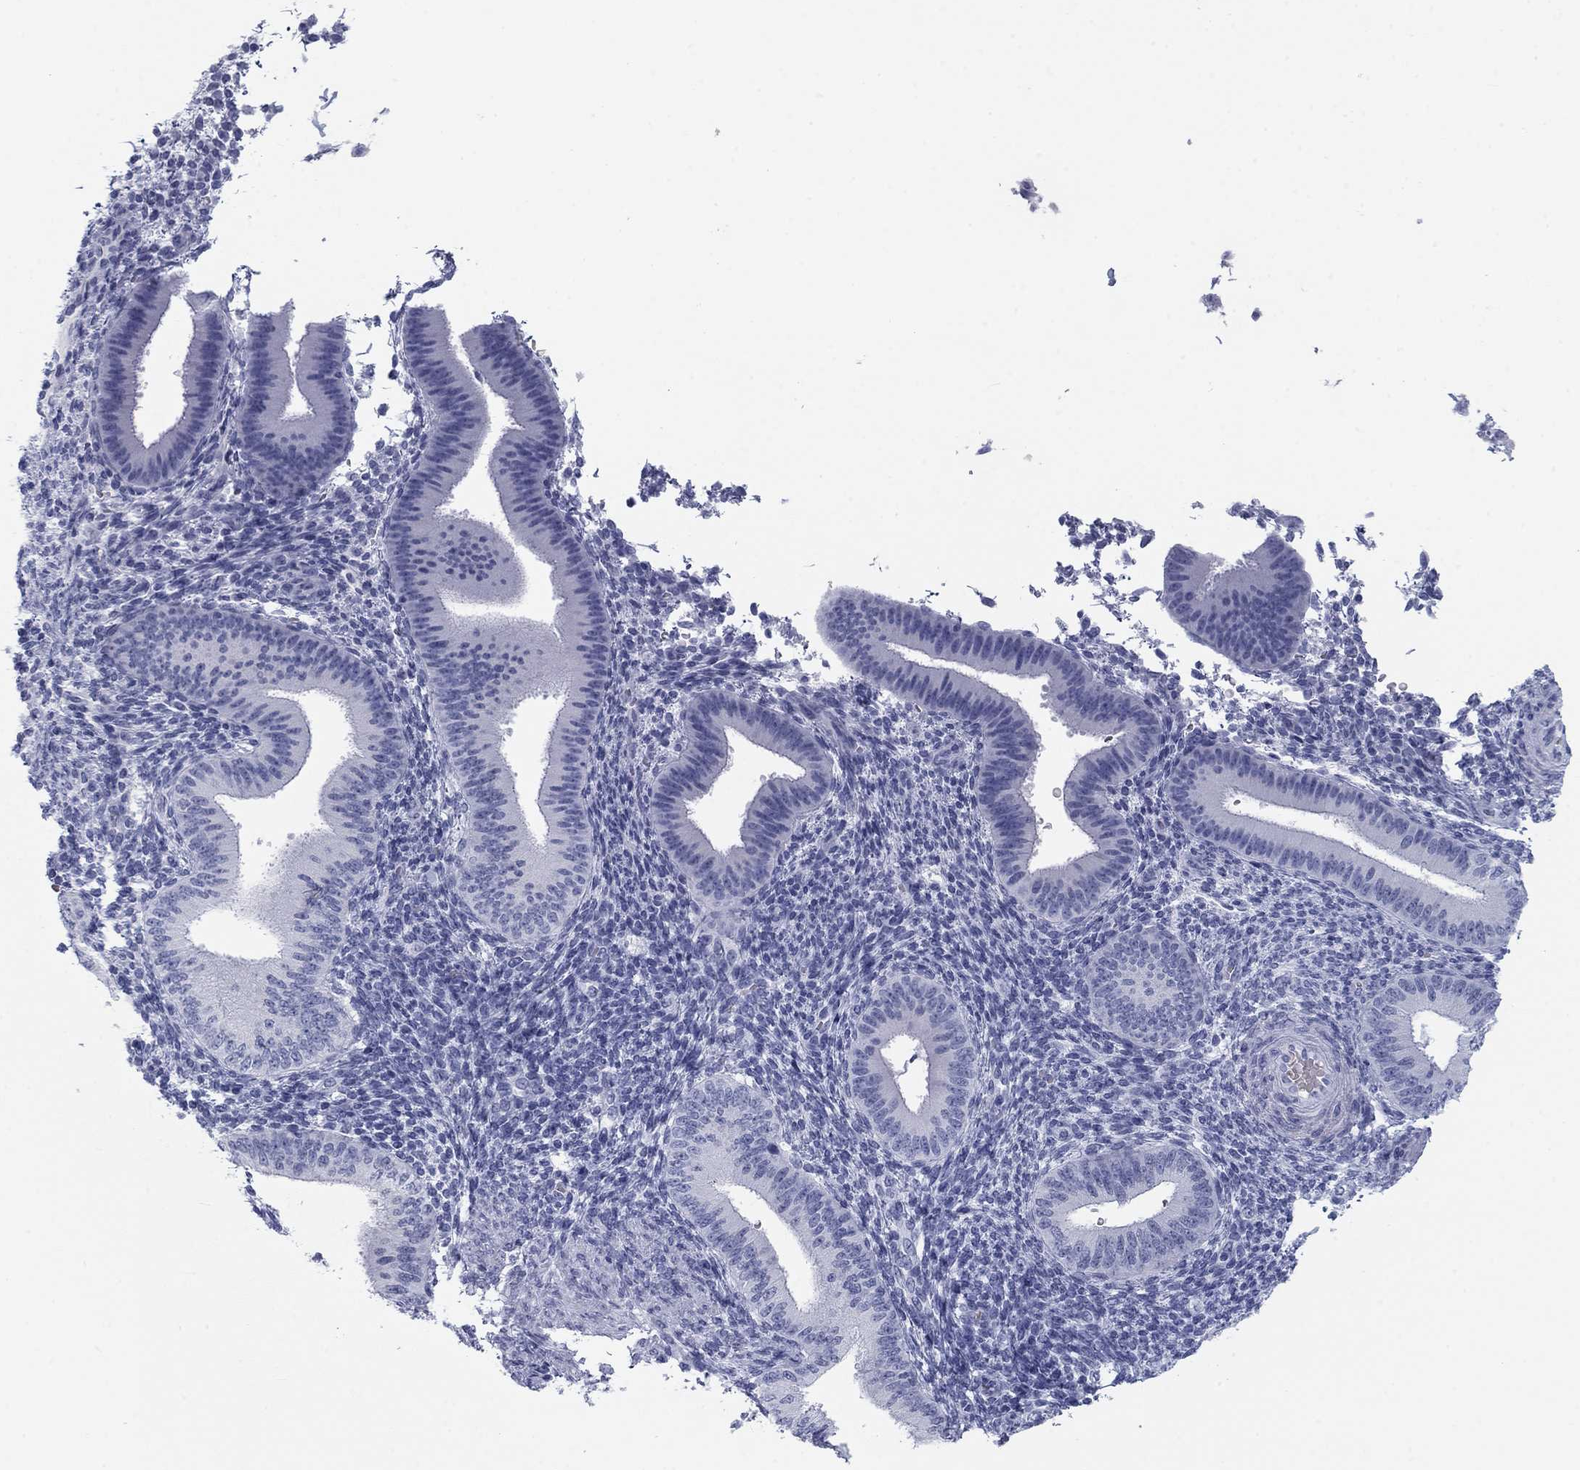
{"staining": {"intensity": "negative", "quantity": "none", "location": "none"}, "tissue": "endometrium", "cell_type": "Cells in endometrial stroma", "image_type": "normal", "snomed": [{"axis": "morphology", "description": "Normal tissue, NOS"}, {"axis": "topography", "description": "Endometrium"}], "caption": "Cells in endometrial stroma show no significant expression in normal endometrium. The staining was performed using DAB to visualize the protein expression in brown, while the nuclei were stained in blue with hematoxylin (Magnification: 20x).", "gene": "CALB1", "patient": {"sex": "female", "age": 39}}